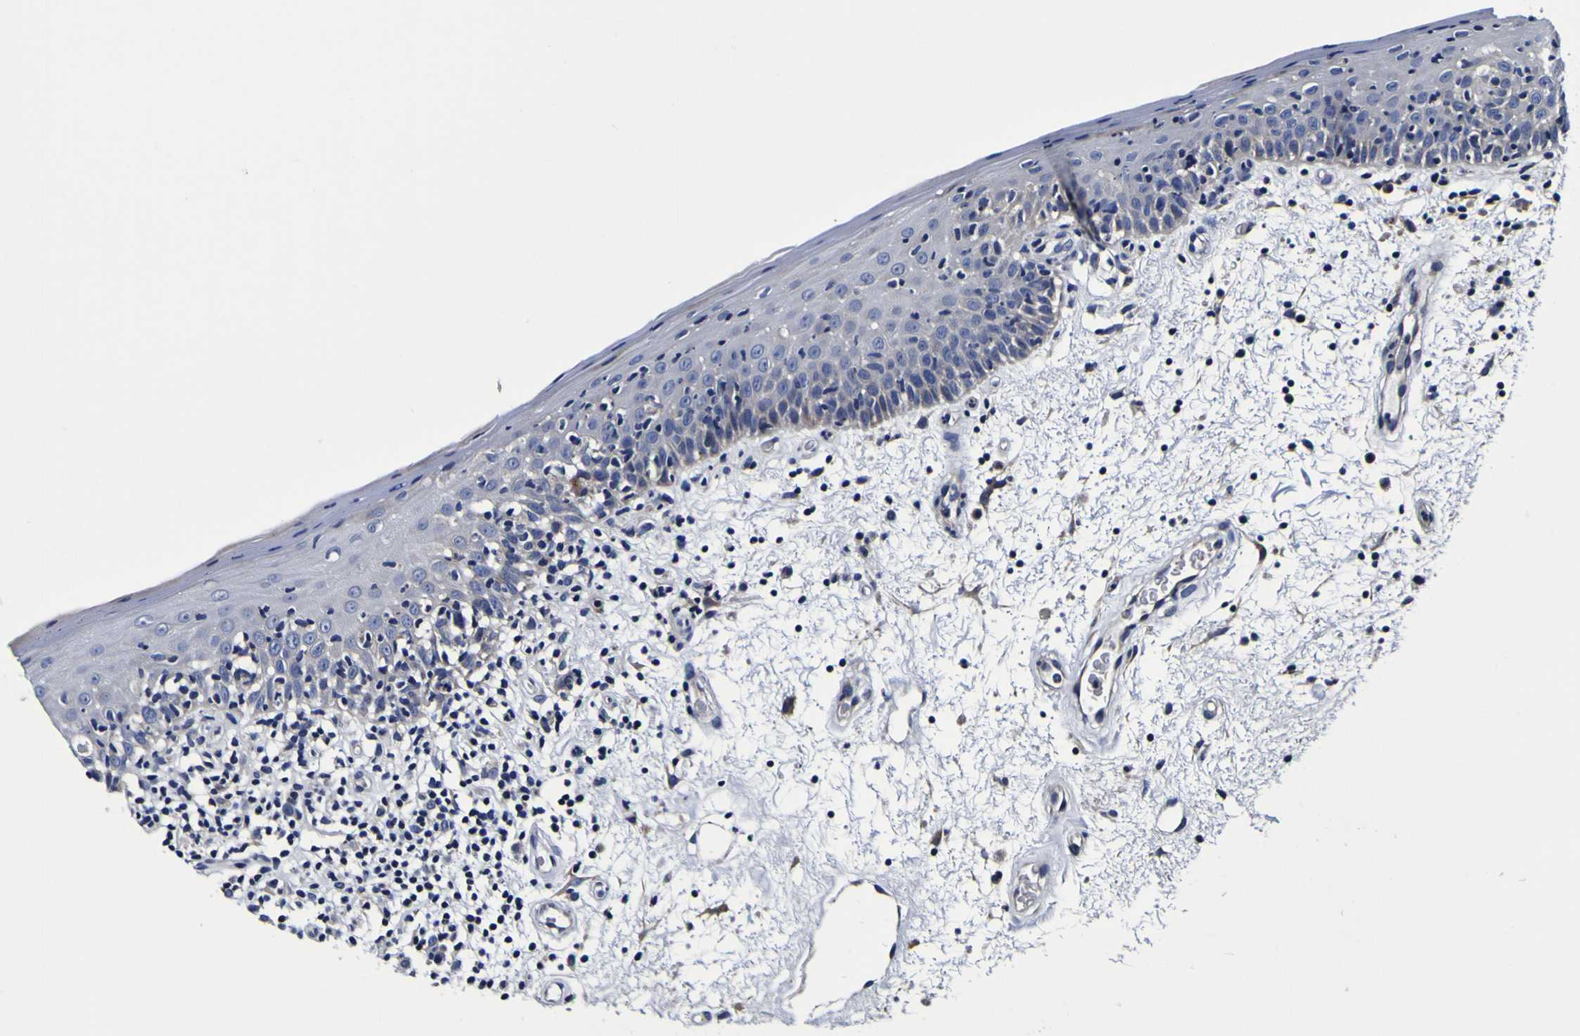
{"staining": {"intensity": "weak", "quantity": "<25%", "location": "cytoplasmic/membranous"}, "tissue": "oral mucosa", "cell_type": "Squamous epithelial cells", "image_type": "normal", "snomed": [{"axis": "morphology", "description": "Normal tissue, NOS"}, {"axis": "morphology", "description": "Squamous cell carcinoma, NOS"}, {"axis": "topography", "description": "Skeletal muscle"}, {"axis": "topography", "description": "Oral tissue"}, {"axis": "topography", "description": "Head-Neck"}], "caption": "This micrograph is of normal oral mucosa stained with immunohistochemistry (IHC) to label a protein in brown with the nuclei are counter-stained blue. There is no positivity in squamous epithelial cells. (Stains: DAB IHC with hematoxylin counter stain, Microscopy: brightfield microscopy at high magnification).", "gene": "PDLIM4", "patient": {"sex": "male", "age": 71}}